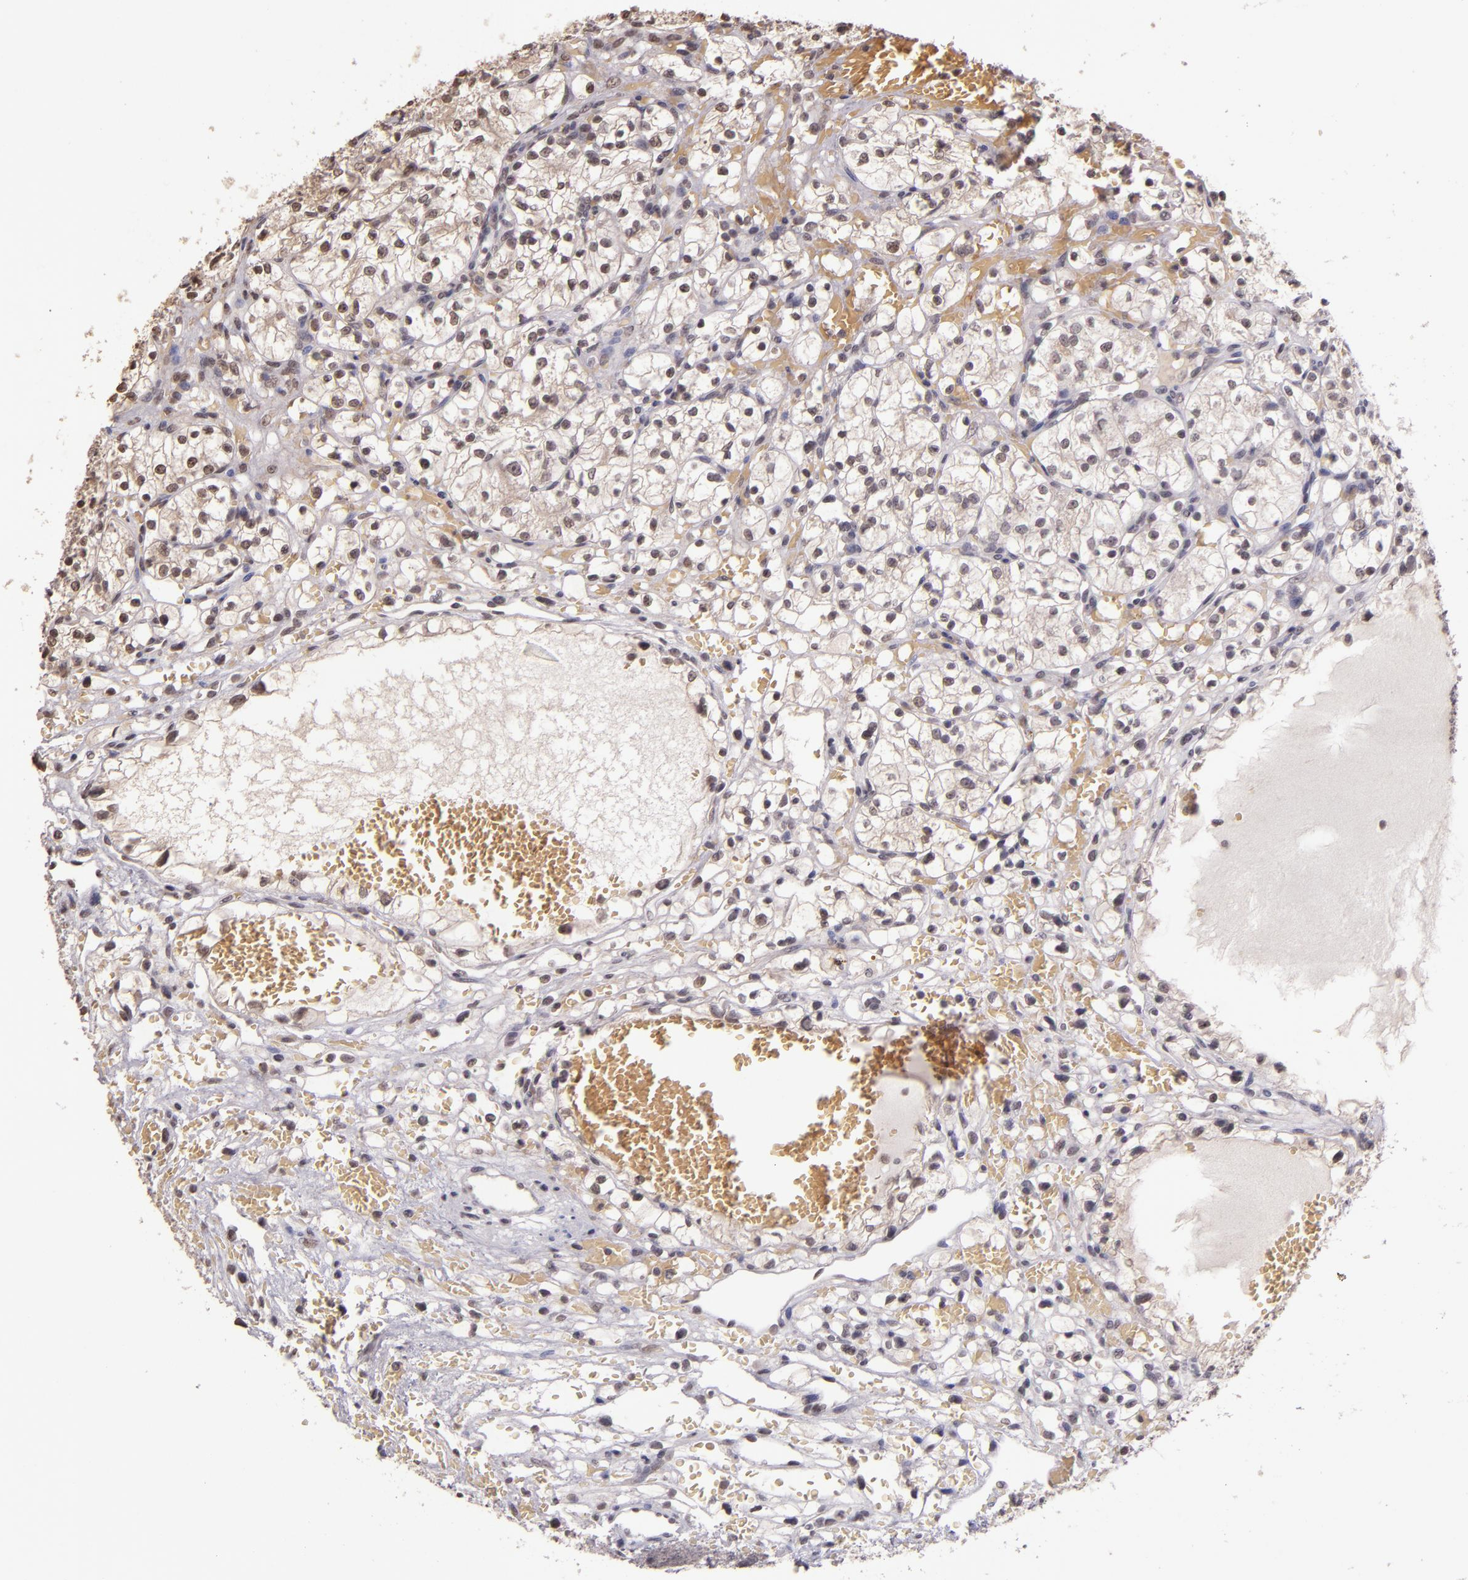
{"staining": {"intensity": "negative", "quantity": "none", "location": "none"}, "tissue": "renal cancer", "cell_type": "Tumor cells", "image_type": "cancer", "snomed": [{"axis": "morphology", "description": "Adenocarcinoma, NOS"}, {"axis": "topography", "description": "Kidney"}], "caption": "Renal cancer (adenocarcinoma) was stained to show a protein in brown. There is no significant staining in tumor cells. The staining is performed using DAB (3,3'-diaminobenzidine) brown chromogen with nuclei counter-stained in using hematoxylin.", "gene": "CUL1", "patient": {"sex": "female", "age": 60}}